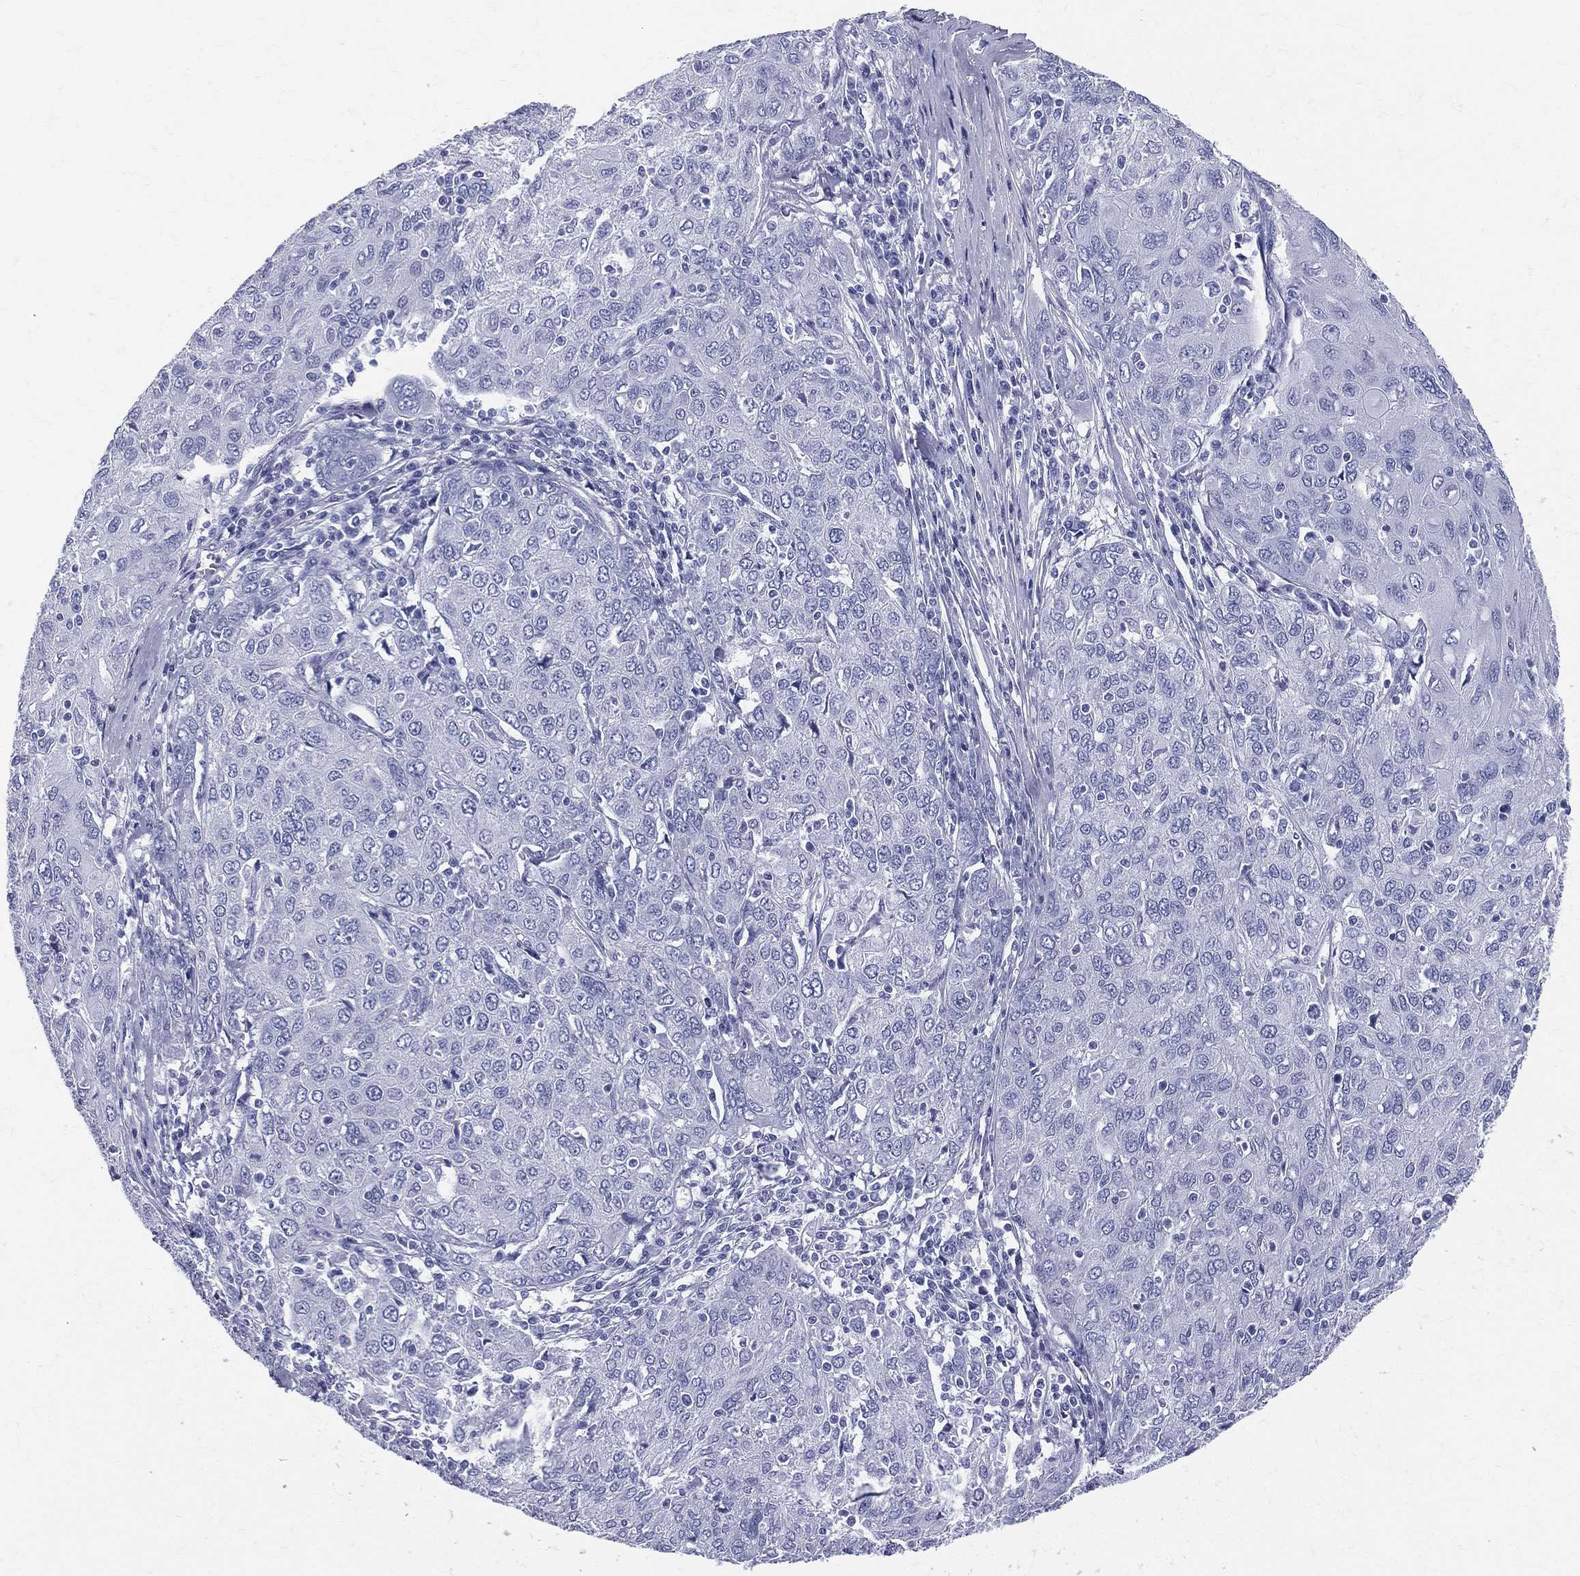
{"staining": {"intensity": "negative", "quantity": "none", "location": "none"}, "tissue": "ovarian cancer", "cell_type": "Tumor cells", "image_type": "cancer", "snomed": [{"axis": "morphology", "description": "Carcinoma, endometroid"}, {"axis": "topography", "description": "Ovary"}], "caption": "Tumor cells show no significant staining in ovarian cancer (endometroid carcinoma). The staining is performed using DAB brown chromogen with nuclei counter-stained in using hematoxylin.", "gene": "ETNPPL", "patient": {"sex": "female", "age": 50}}